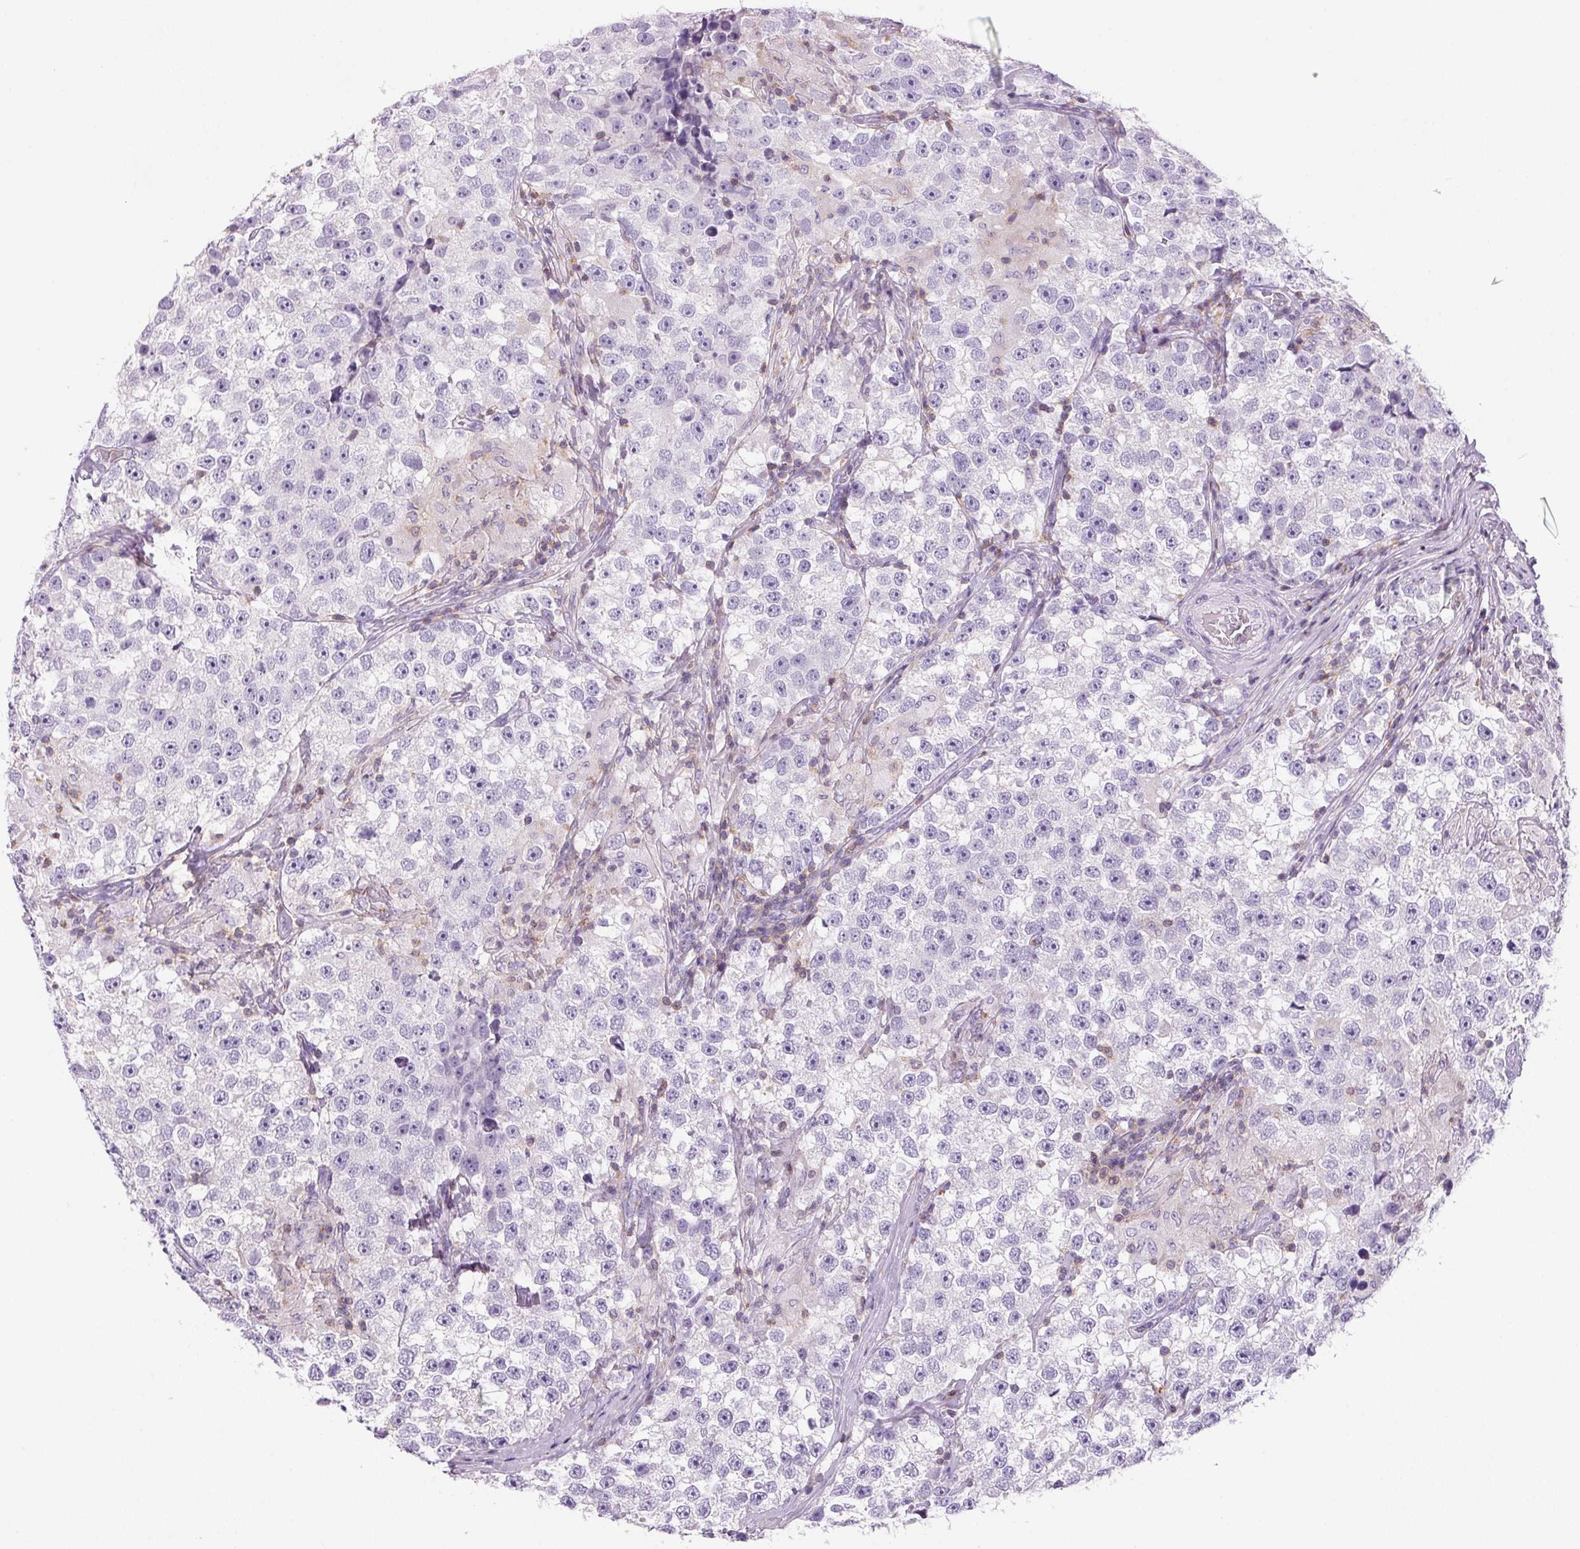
{"staining": {"intensity": "negative", "quantity": "none", "location": "none"}, "tissue": "testis cancer", "cell_type": "Tumor cells", "image_type": "cancer", "snomed": [{"axis": "morphology", "description": "Seminoma, NOS"}, {"axis": "topography", "description": "Testis"}], "caption": "The photomicrograph exhibits no staining of tumor cells in seminoma (testis).", "gene": "S100A2", "patient": {"sex": "male", "age": 46}}